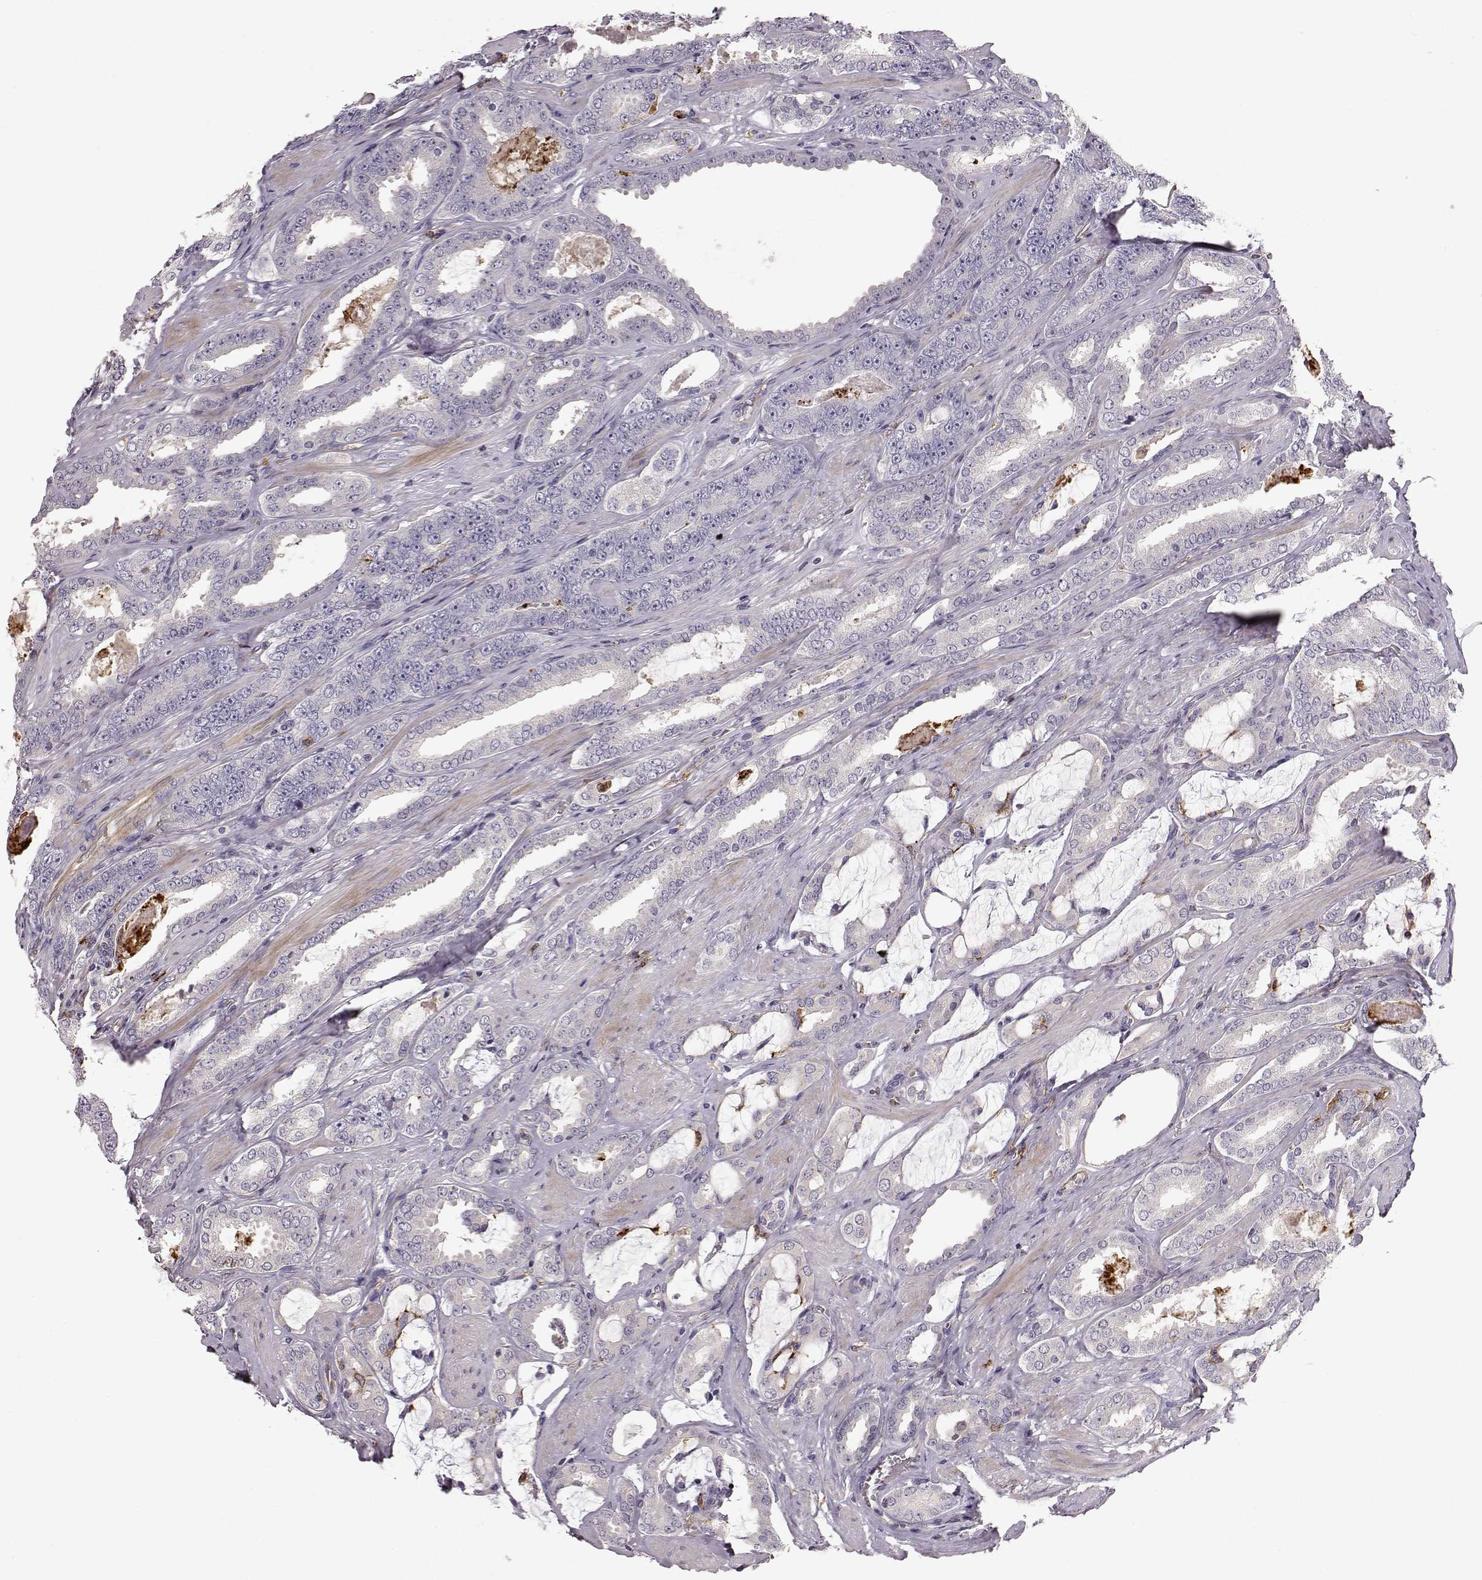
{"staining": {"intensity": "negative", "quantity": "none", "location": "none"}, "tissue": "prostate cancer", "cell_type": "Tumor cells", "image_type": "cancer", "snomed": [{"axis": "morphology", "description": "Adenocarcinoma, High grade"}, {"axis": "topography", "description": "Prostate"}], "caption": "A histopathology image of human prostate high-grade adenocarcinoma is negative for staining in tumor cells. (Brightfield microscopy of DAB immunohistochemistry (IHC) at high magnification).", "gene": "CCNF", "patient": {"sex": "male", "age": 63}}